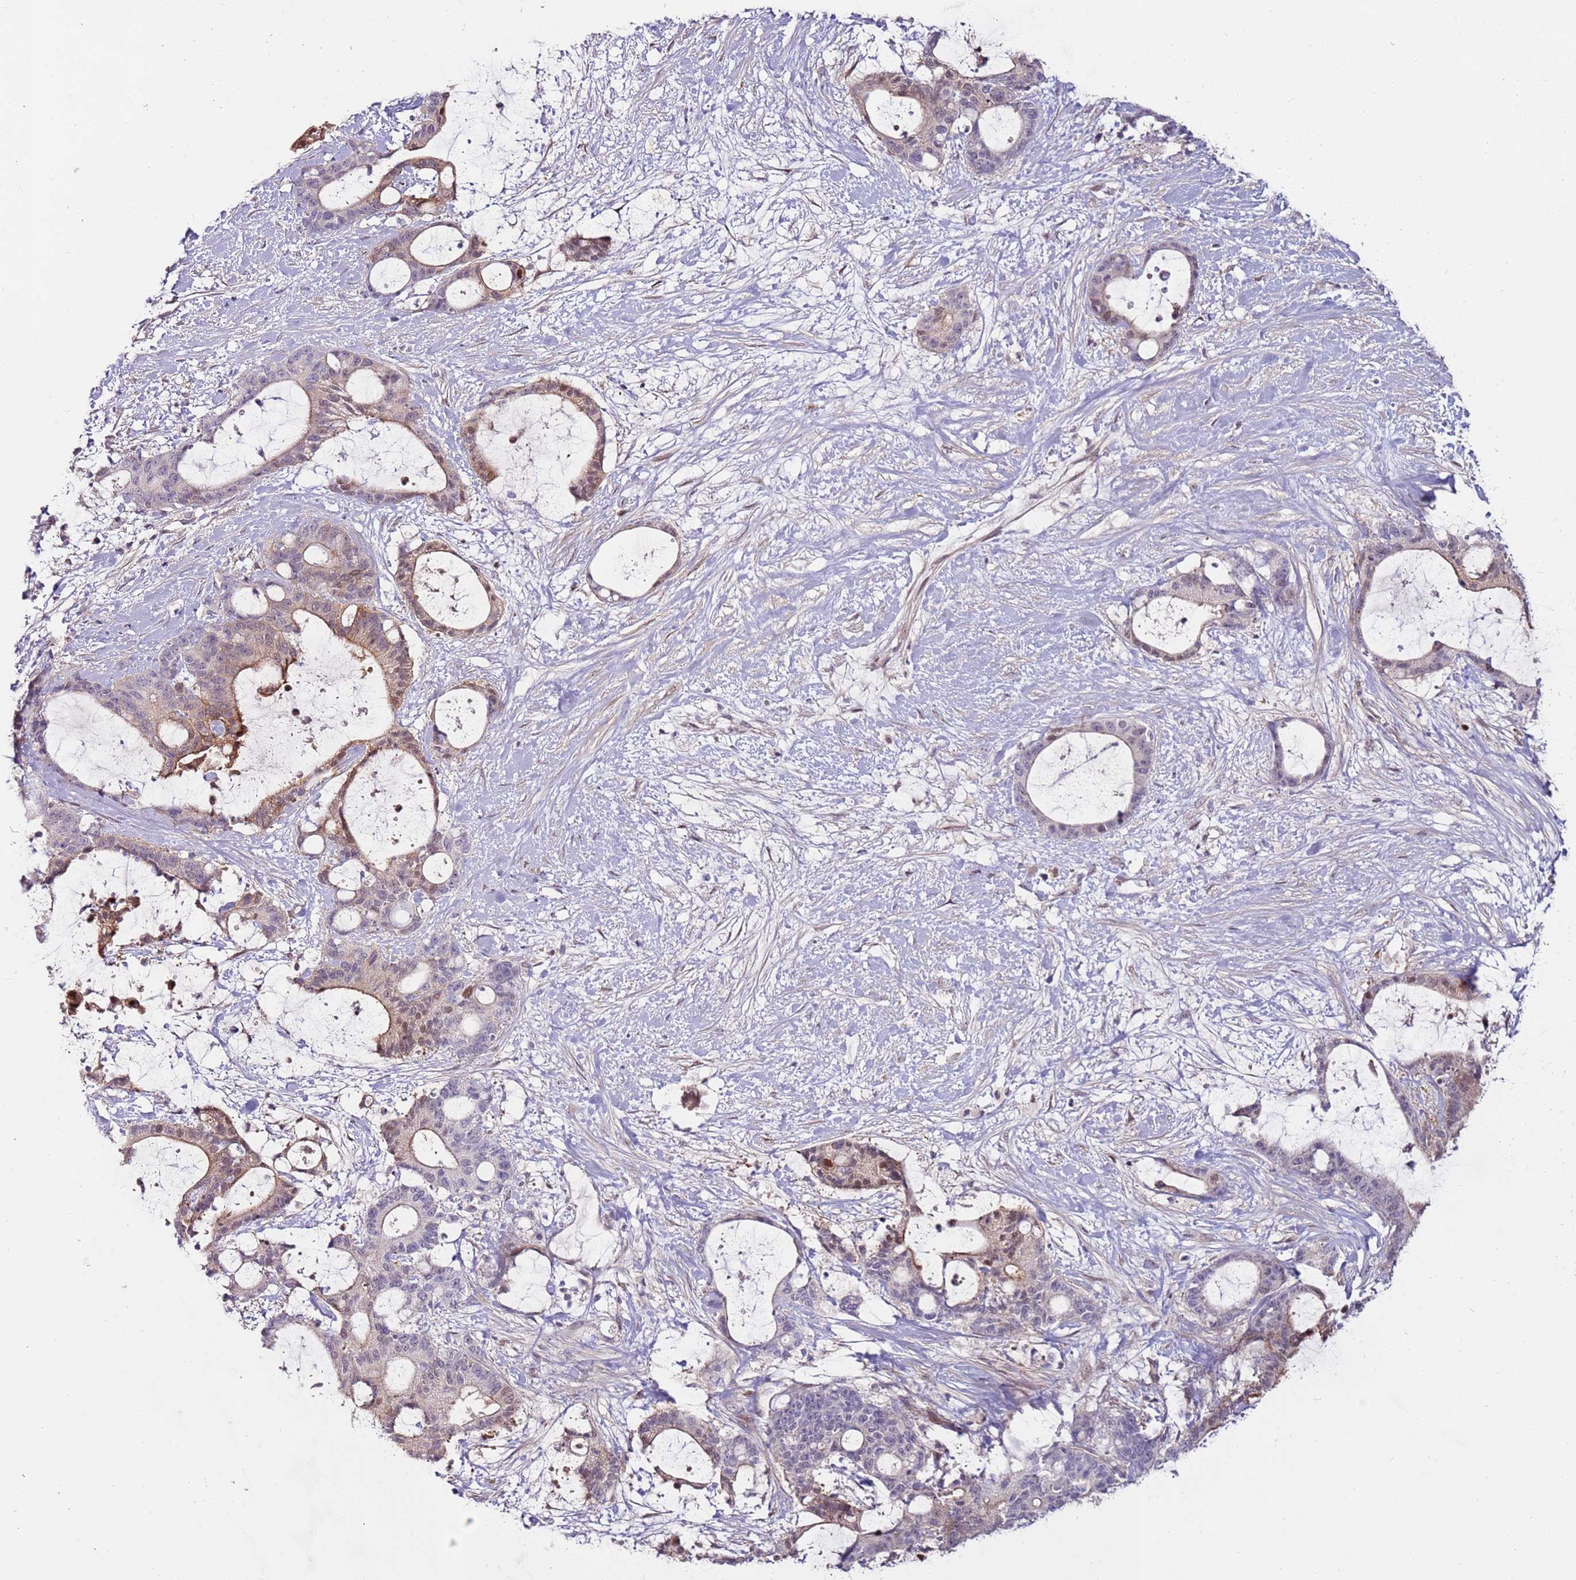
{"staining": {"intensity": "weak", "quantity": "25%-75%", "location": "cytoplasmic/membranous"}, "tissue": "liver cancer", "cell_type": "Tumor cells", "image_type": "cancer", "snomed": [{"axis": "morphology", "description": "Normal tissue, NOS"}, {"axis": "morphology", "description": "Cholangiocarcinoma"}, {"axis": "topography", "description": "Liver"}, {"axis": "topography", "description": "Peripheral nerve tissue"}], "caption": "Protein expression analysis of liver cholangiocarcinoma demonstrates weak cytoplasmic/membranous positivity in approximately 25%-75% of tumor cells.", "gene": "MTG2", "patient": {"sex": "female", "age": 73}}